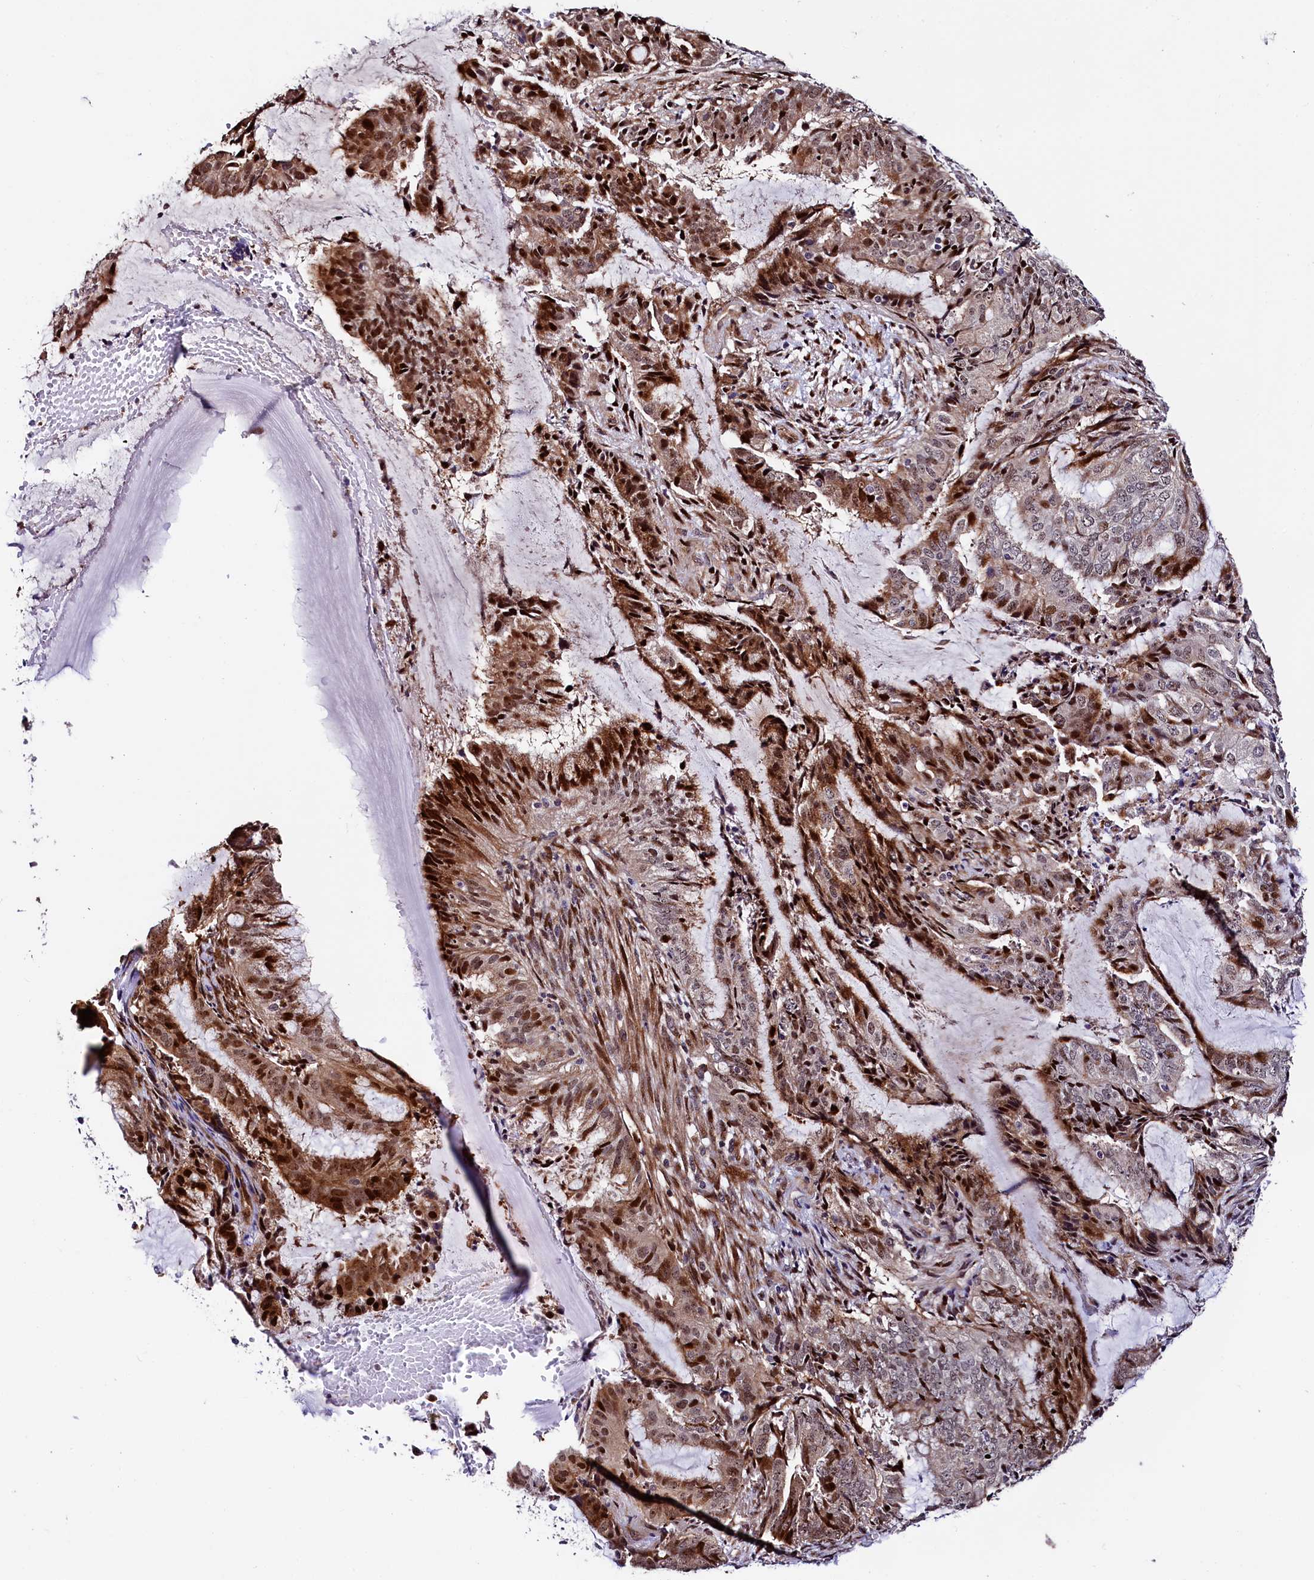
{"staining": {"intensity": "strong", "quantity": "<25%", "location": "cytoplasmic/membranous,nuclear"}, "tissue": "endometrial cancer", "cell_type": "Tumor cells", "image_type": "cancer", "snomed": [{"axis": "morphology", "description": "Adenocarcinoma, NOS"}, {"axis": "topography", "description": "Endometrium"}], "caption": "IHC photomicrograph of endometrial adenocarcinoma stained for a protein (brown), which shows medium levels of strong cytoplasmic/membranous and nuclear positivity in about <25% of tumor cells.", "gene": "TRMT112", "patient": {"sex": "female", "age": 51}}